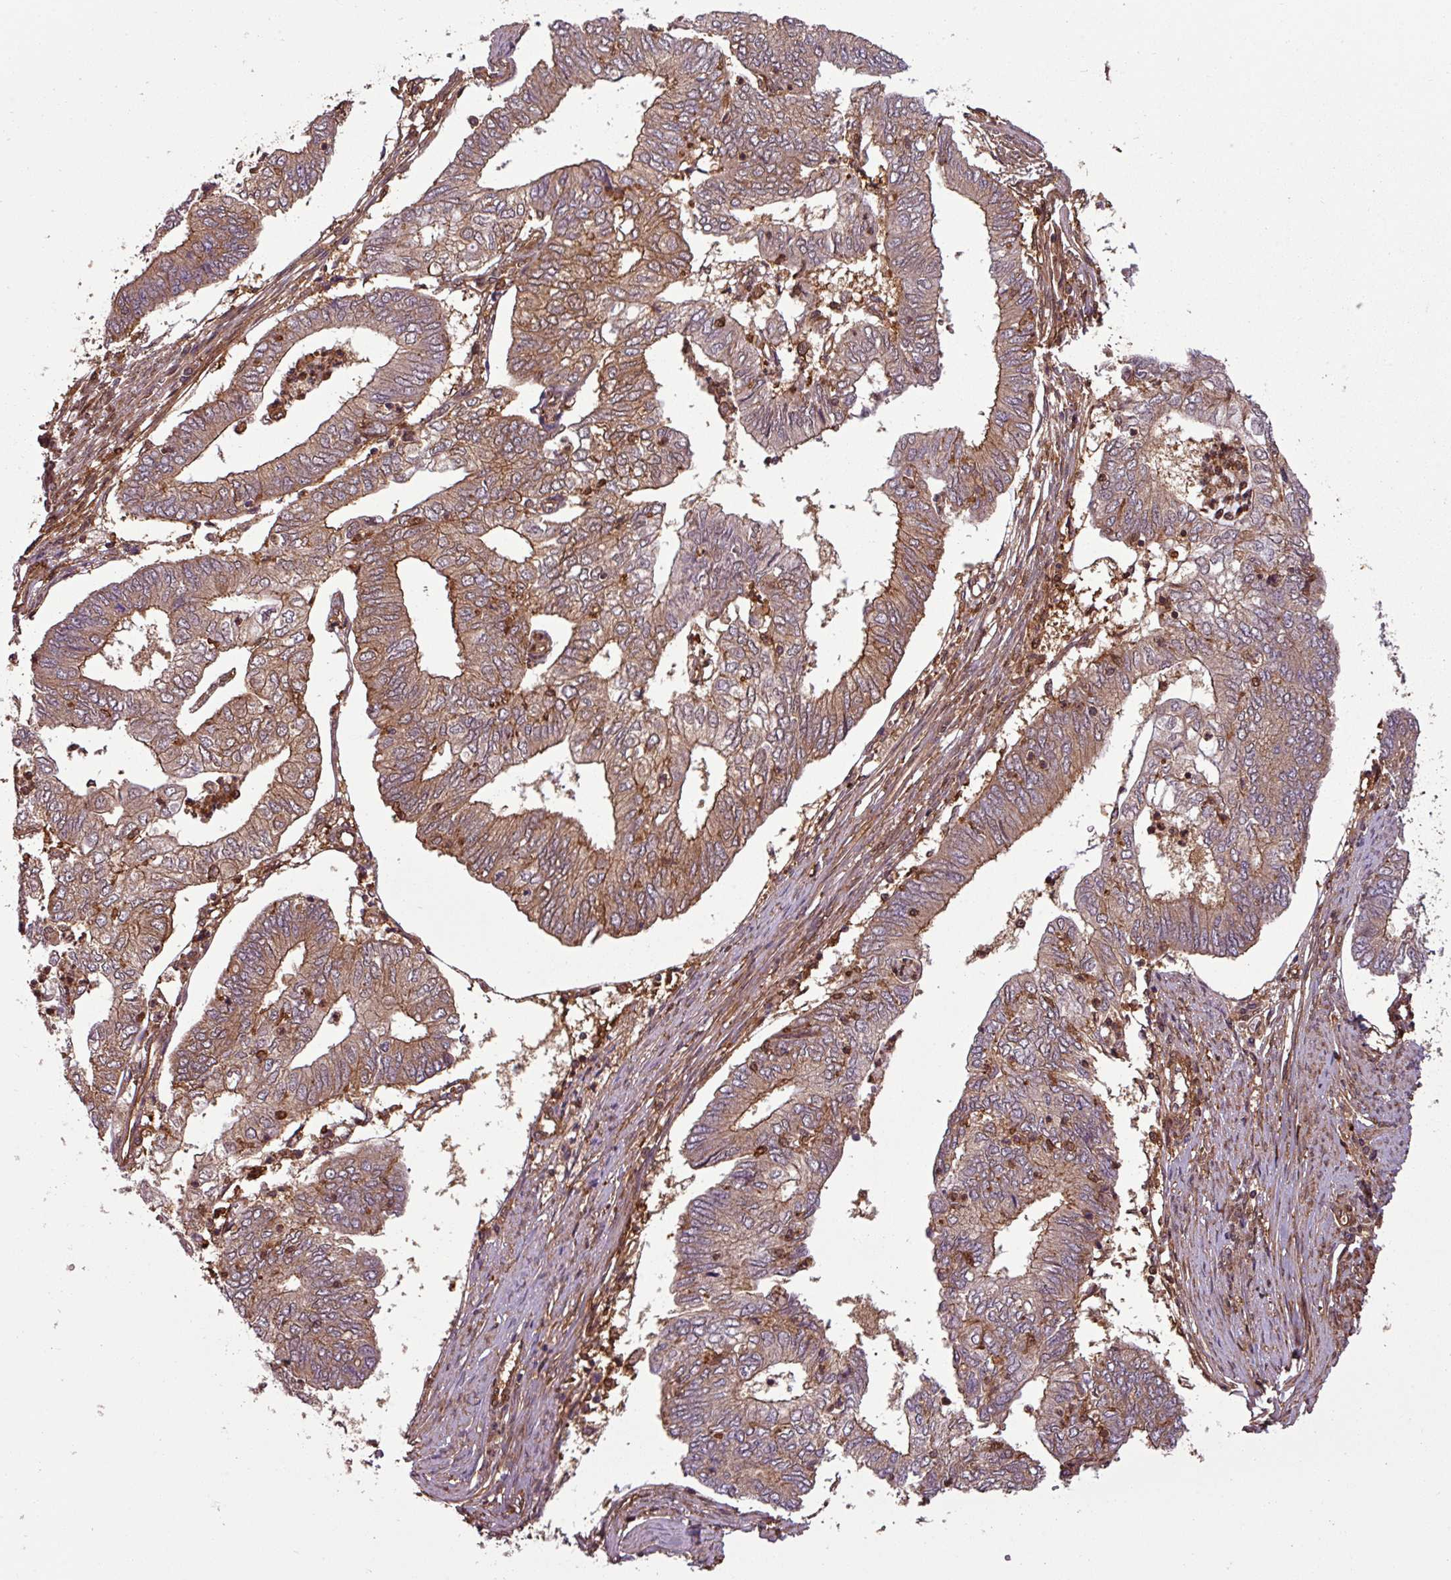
{"staining": {"intensity": "moderate", "quantity": ">75%", "location": "cytoplasmic/membranous"}, "tissue": "endometrial cancer", "cell_type": "Tumor cells", "image_type": "cancer", "snomed": [{"axis": "morphology", "description": "Adenocarcinoma, NOS"}, {"axis": "topography", "description": "Endometrium"}], "caption": "Protein analysis of endometrial cancer tissue reveals moderate cytoplasmic/membranous positivity in about >75% of tumor cells.", "gene": "SH3BGRL", "patient": {"sex": "female", "age": 68}}